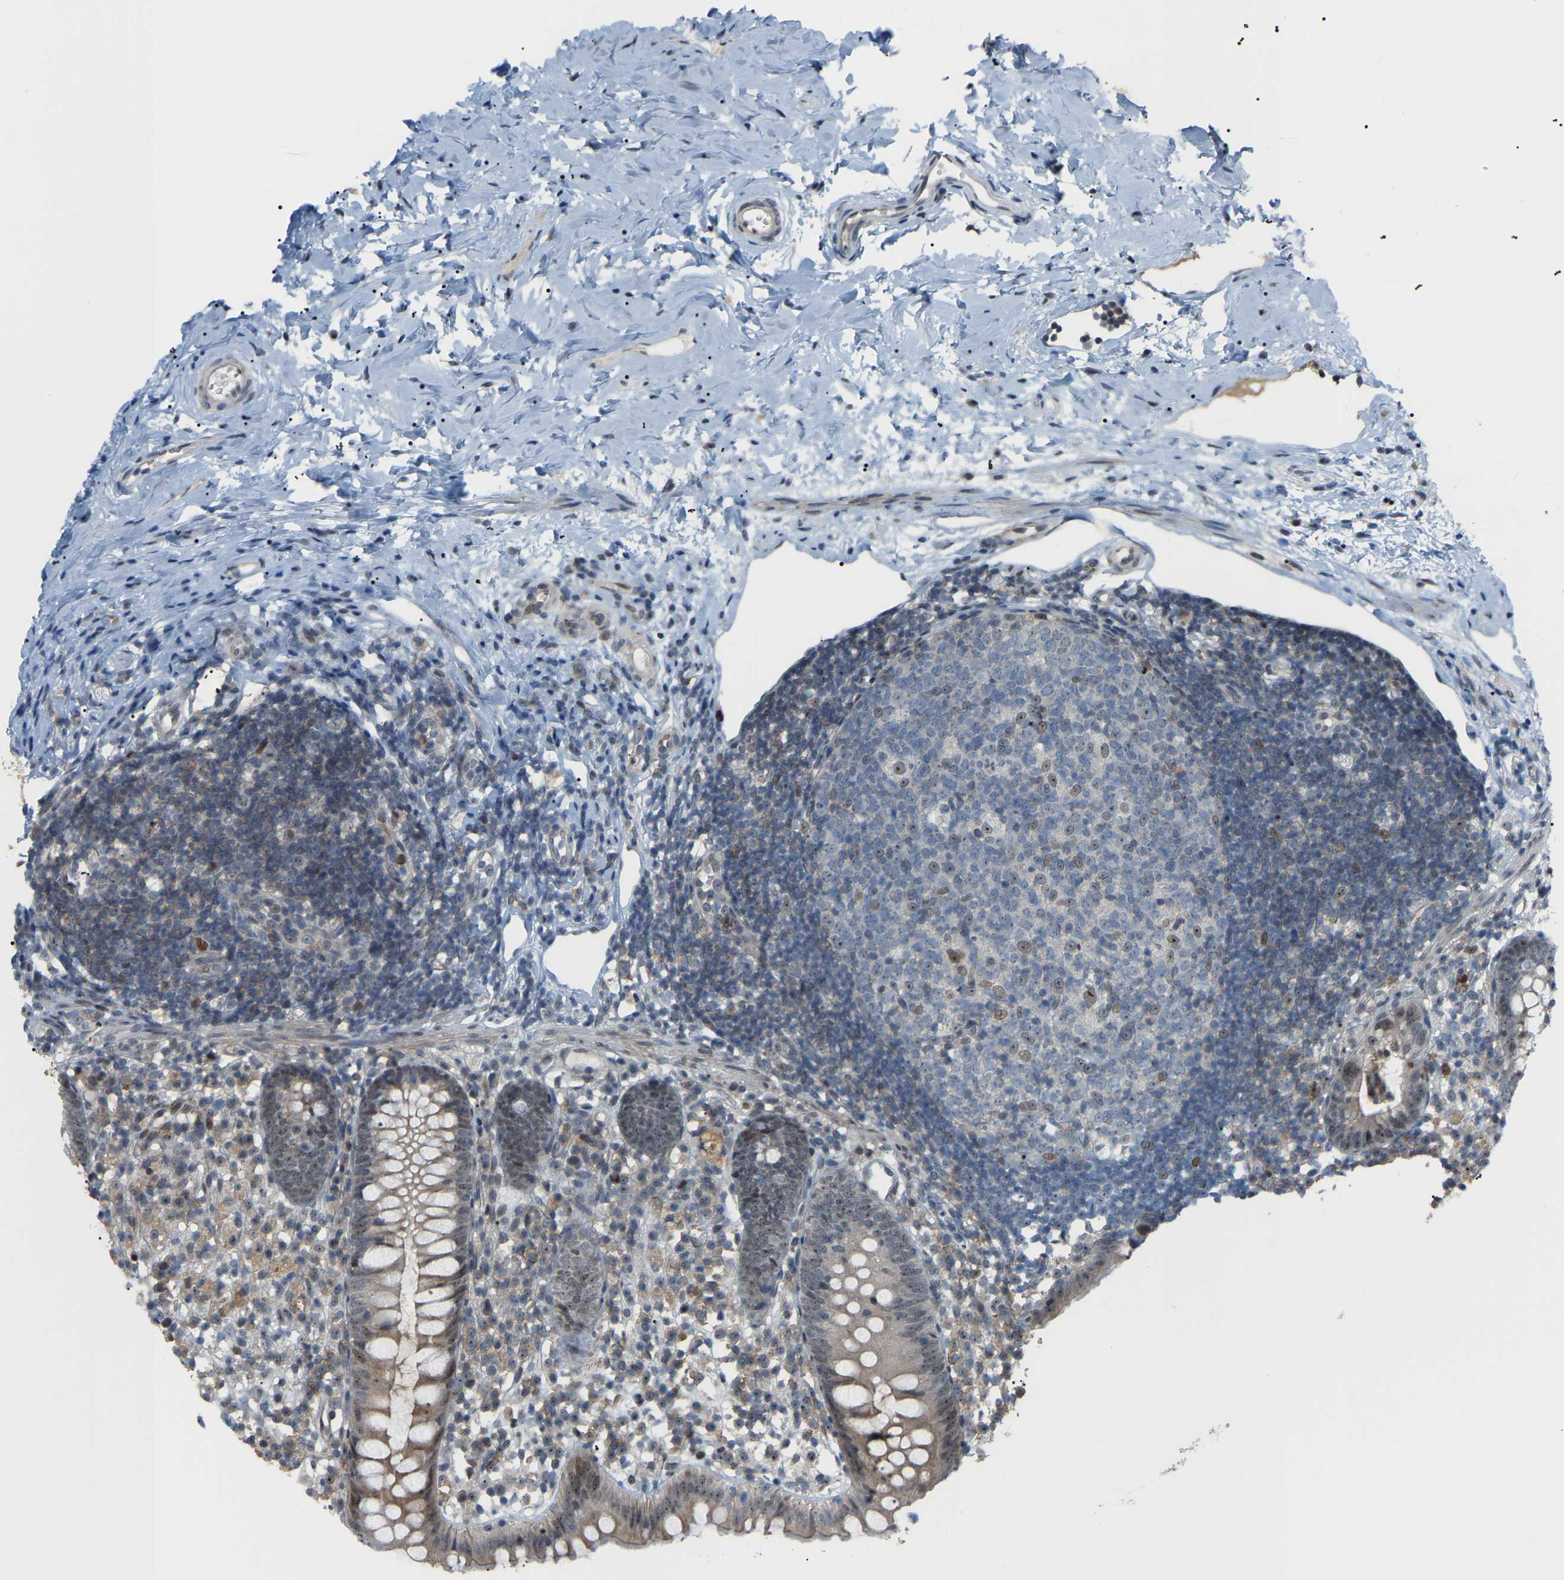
{"staining": {"intensity": "weak", "quantity": "25%-75%", "location": "cytoplasmic/membranous,nuclear"}, "tissue": "appendix", "cell_type": "Glandular cells", "image_type": "normal", "snomed": [{"axis": "morphology", "description": "Normal tissue, NOS"}, {"axis": "topography", "description": "Appendix"}], "caption": "This is a micrograph of immunohistochemistry staining of normal appendix, which shows weak positivity in the cytoplasmic/membranous,nuclear of glandular cells.", "gene": "CROT", "patient": {"sex": "female", "age": 20}}